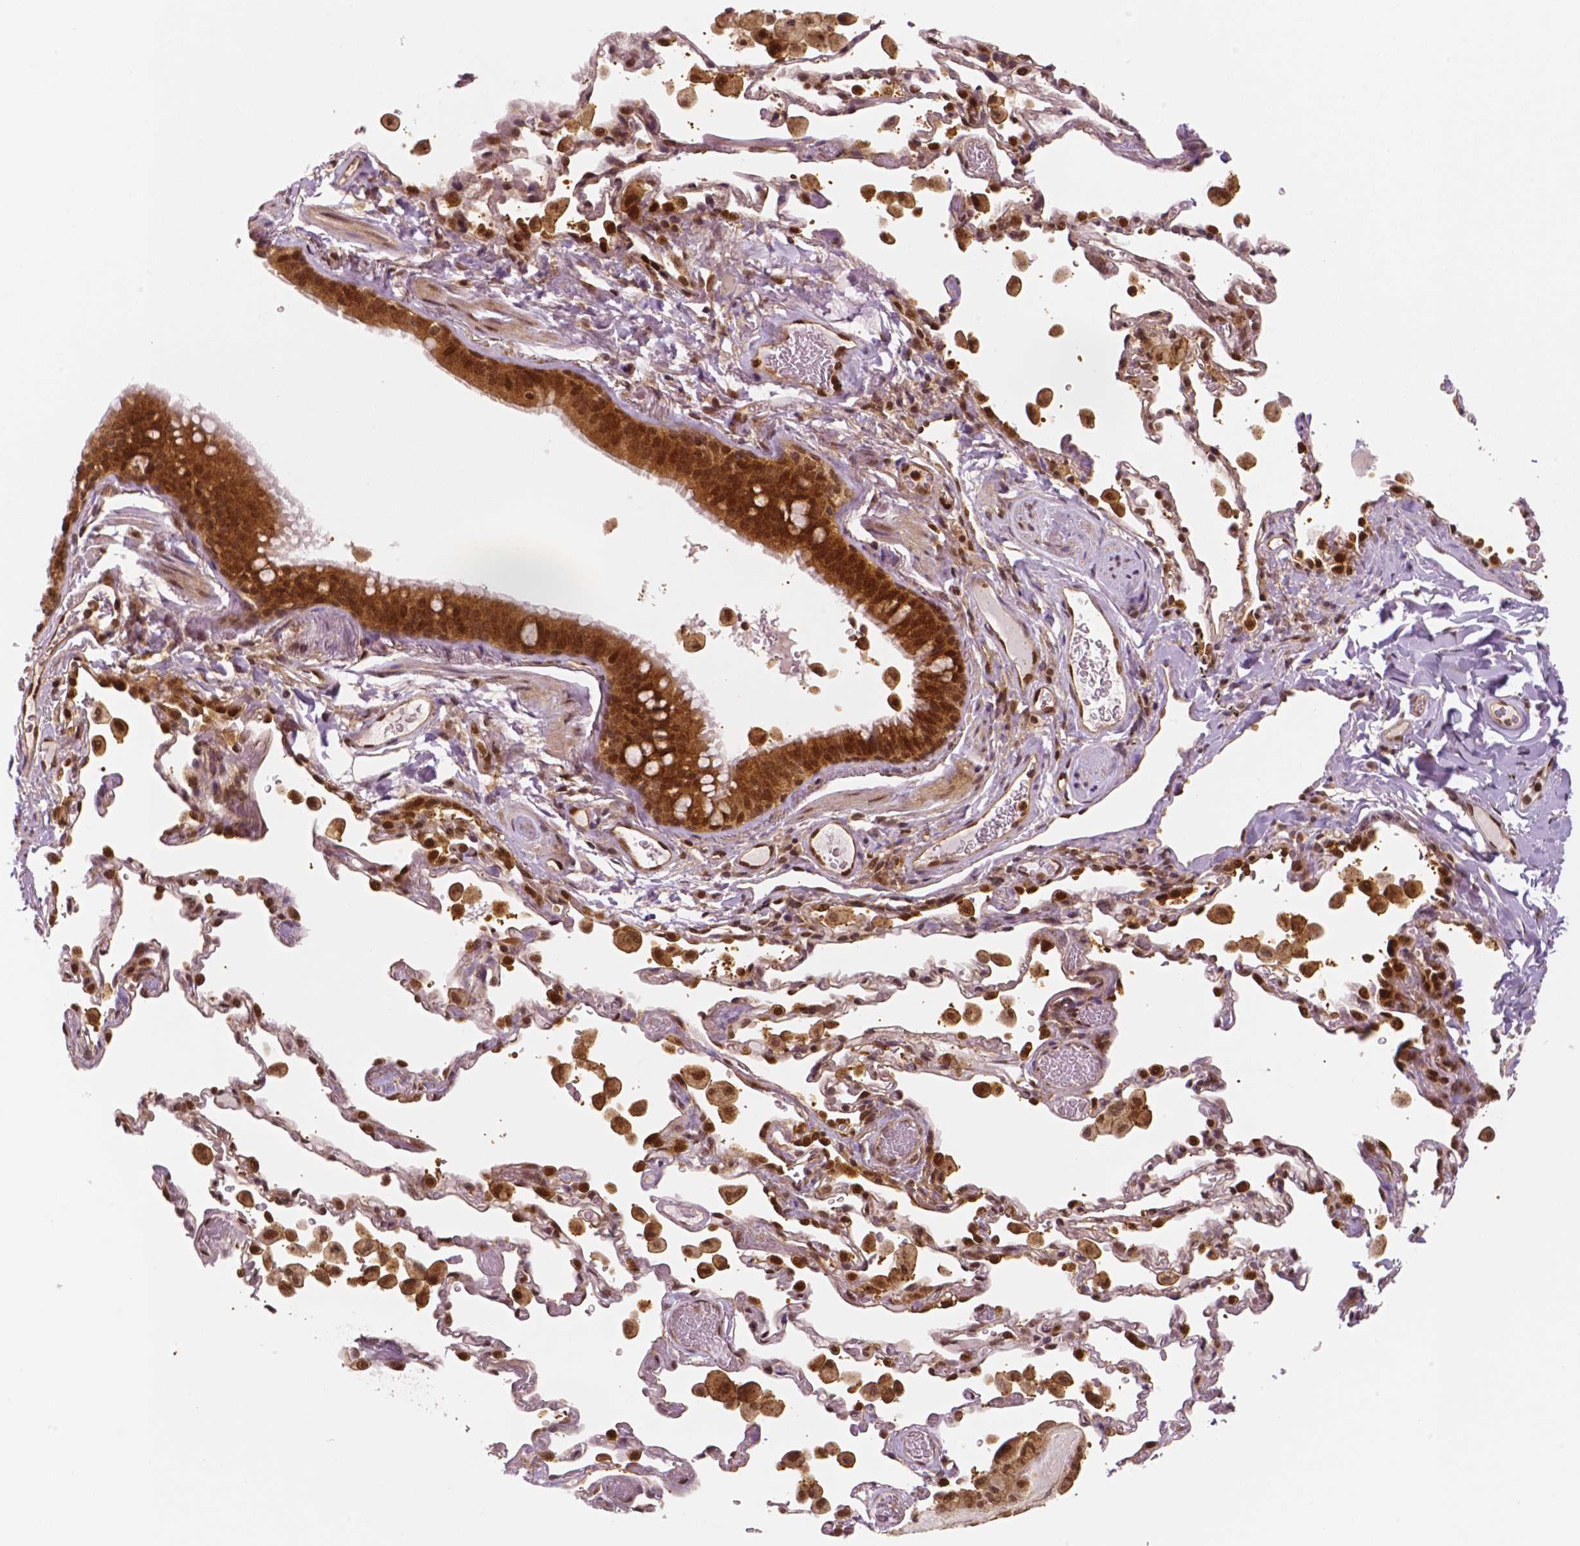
{"staining": {"intensity": "moderate", "quantity": ">75%", "location": "cytoplasmic/membranous,nuclear"}, "tissue": "bronchus", "cell_type": "Respiratory epithelial cells", "image_type": "normal", "snomed": [{"axis": "morphology", "description": "Normal tissue, NOS"}, {"axis": "topography", "description": "Bronchus"}, {"axis": "topography", "description": "Lung"}], "caption": "A medium amount of moderate cytoplasmic/membranous,nuclear staining is seen in about >75% of respiratory epithelial cells in benign bronchus.", "gene": "STAT3", "patient": {"sex": "male", "age": 54}}